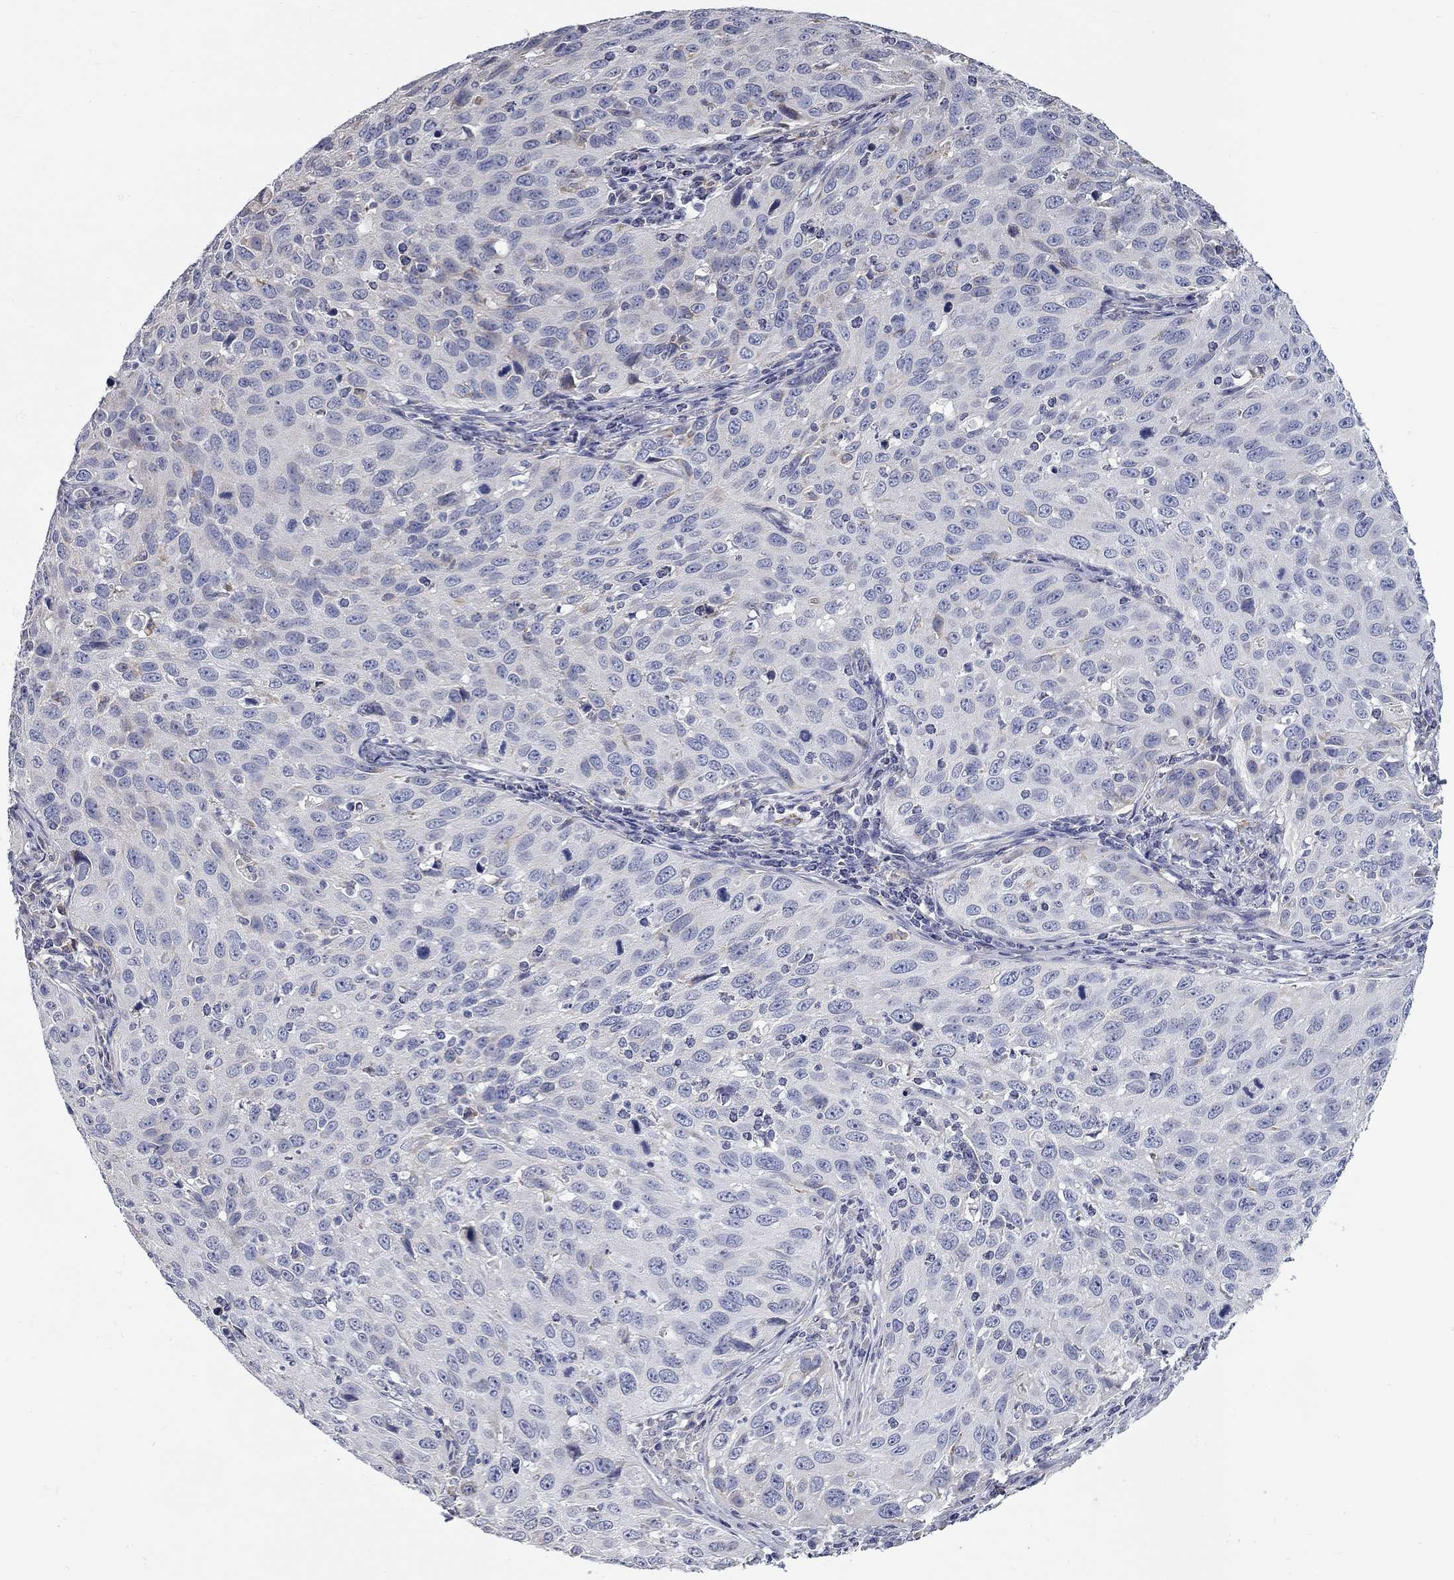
{"staining": {"intensity": "negative", "quantity": "none", "location": "none"}, "tissue": "cervical cancer", "cell_type": "Tumor cells", "image_type": "cancer", "snomed": [{"axis": "morphology", "description": "Squamous cell carcinoma, NOS"}, {"axis": "topography", "description": "Cervix"}], "caption": "Cervical cancer stained for a protein using immunohistochemistry exhibits no staining tumor cells.", "gene": "XAGE2", "patient": {"sex": "female", "age": 26}}